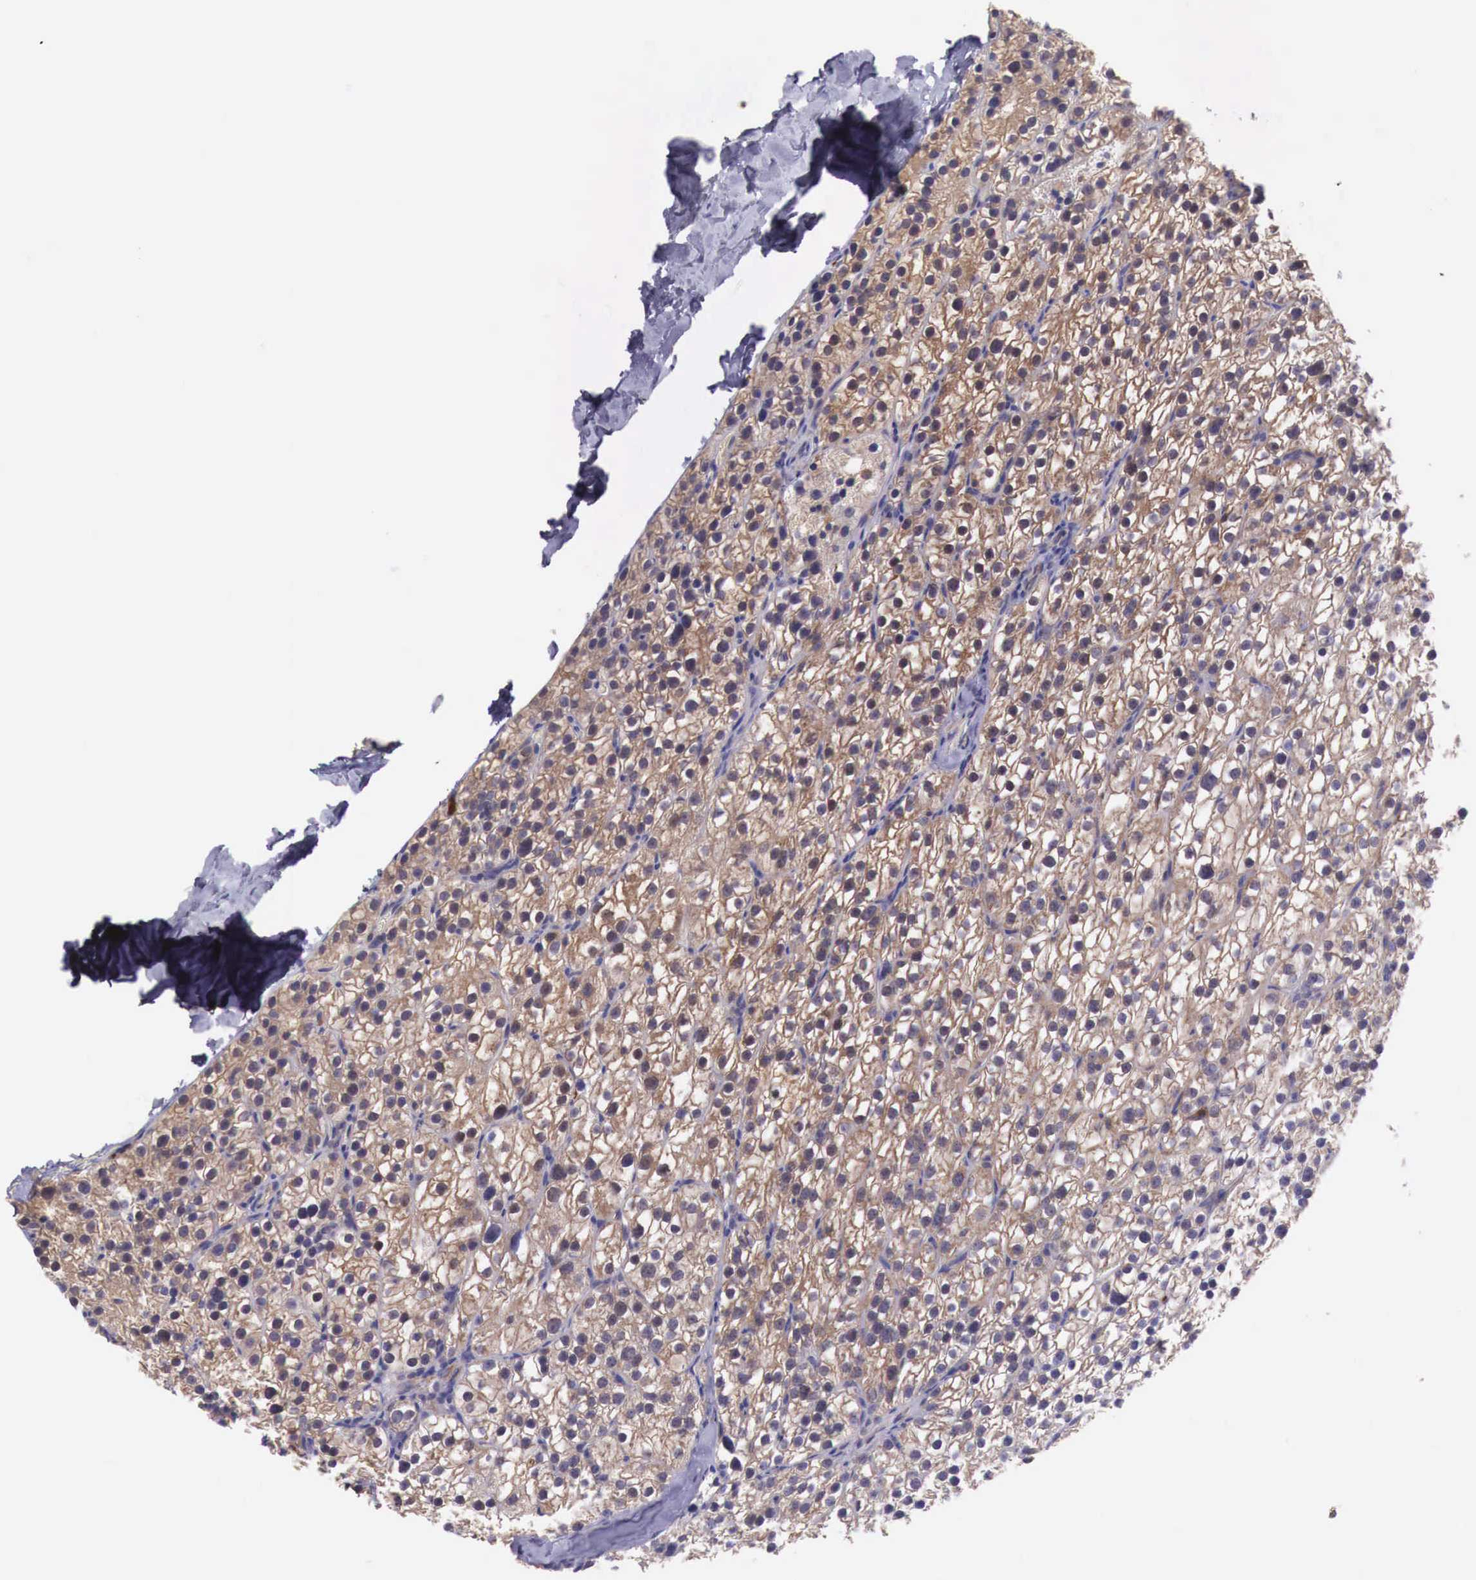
{"staining": {"intensity": "strong", "quantity": ">75%", "location": "cytoplasmic/membranous"}, "tissue": "parathyroid gland", "cell_type": "Glandular cells", "image_type": "normal", "snomed": [{"axis": "morphology", "description": "Normal tissue, NOS"}, {"axis": "topography", "description": "Parathyroid gland"}], "caption": "IHC (DAB (3,3'-diaminobenzidine)) staining of normal parathyroid gland demonstrates strong cytoplasmic/membranous protein staining in approximately >75% of glandular cells.", "gene": "GAB2", "patient": {"sex": "female", "age": 54}}